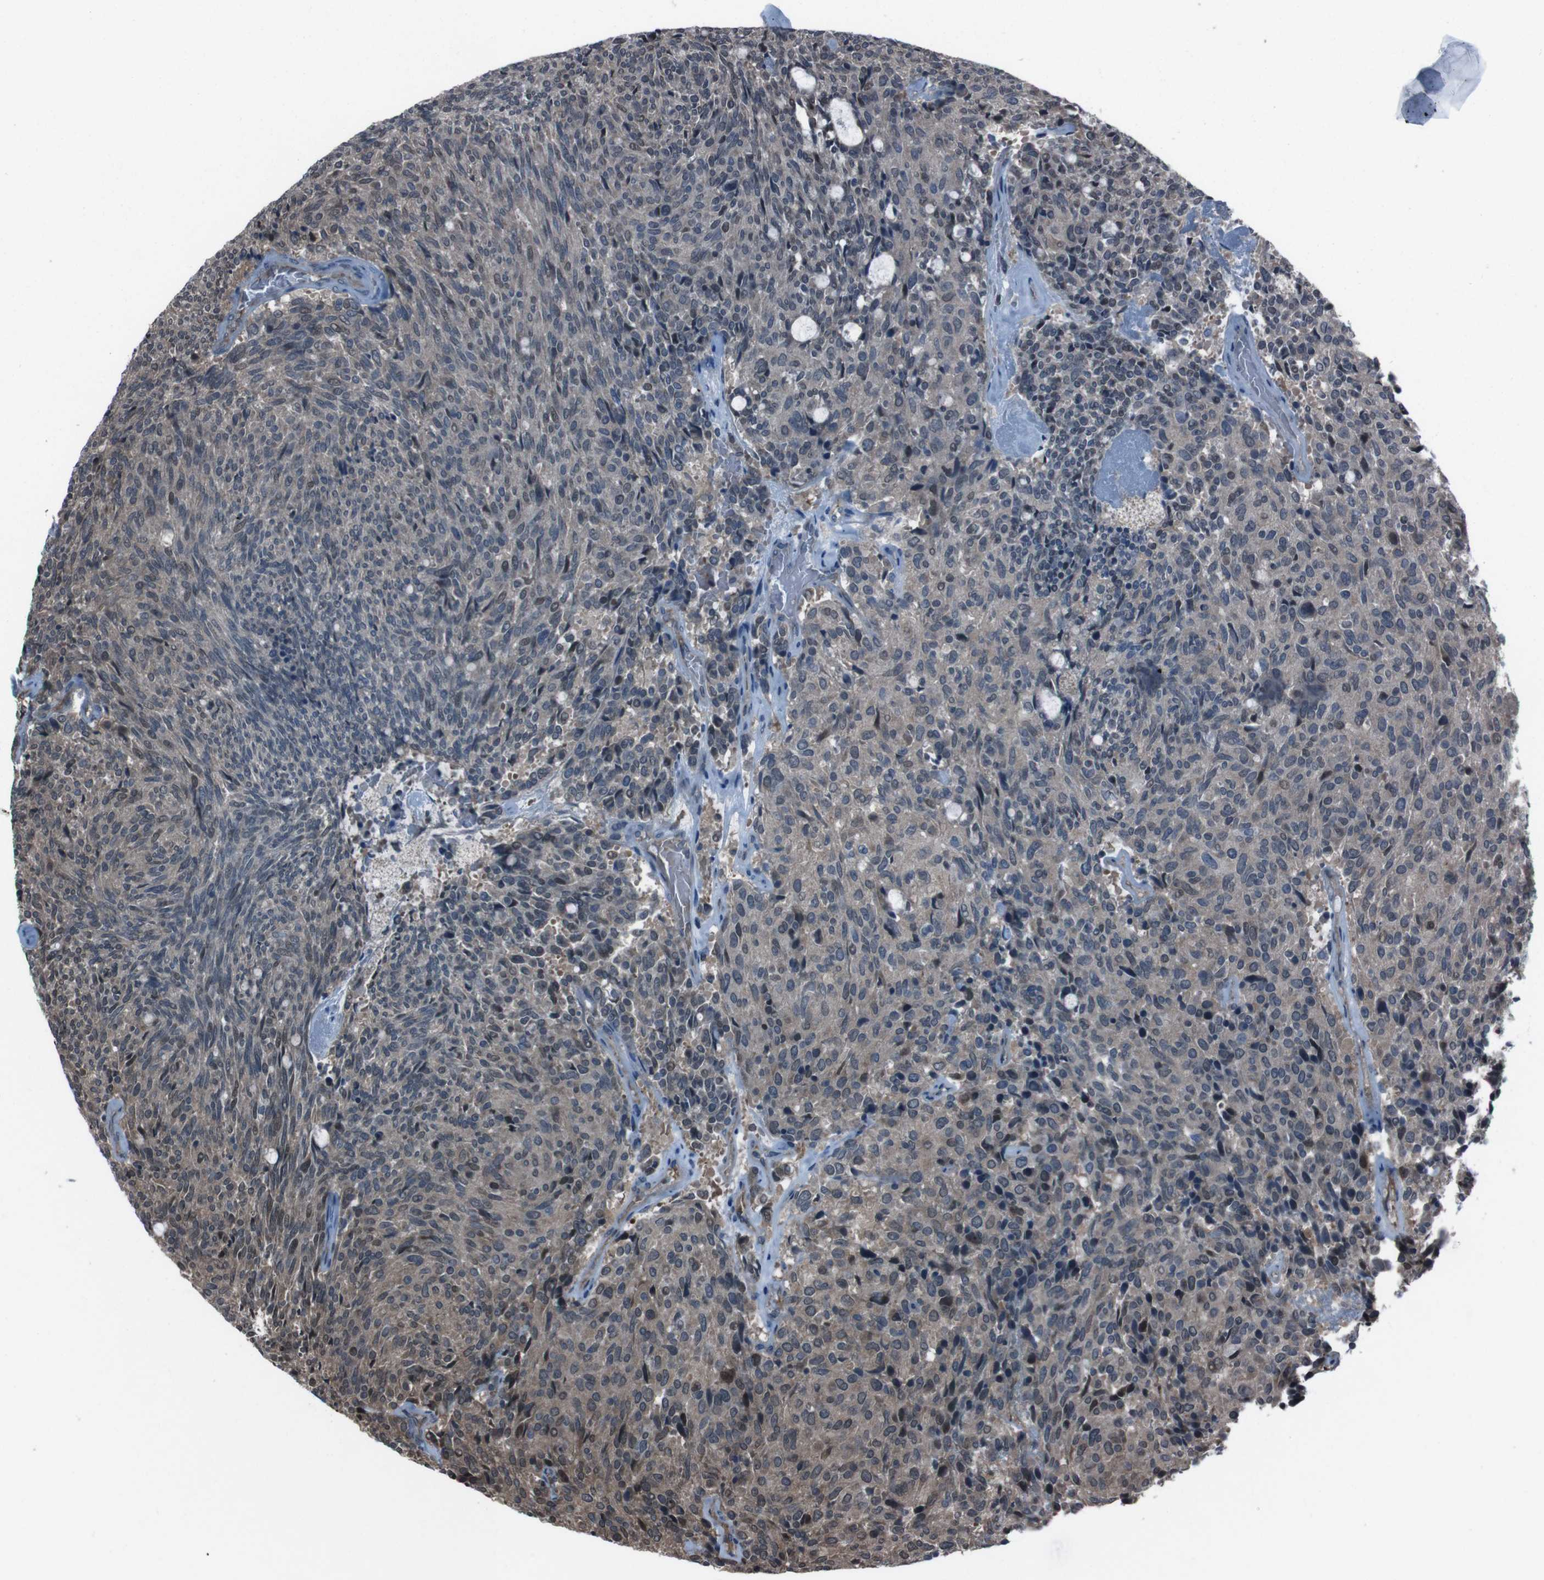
{"staining": {"intensity": "weak", "quantity": "25%-75%", "location": "cytoplasmic/membranous,nuclear"}, "tissue": "carcinoid", "cell_type": "Tumor cells", "image_type": "cancer", "snomed": [{"axis": "morphology", "description": "Carcinoid, malignant, NOS"}, {"axis": "topography", "description": "Pancreas"}], "caption": "Immunohistochemical staining of carcinoid shows low levels of weak cytoplasmic/membranous and nuclear positivity in about 25%-75% of tumor cells.", "gene": "SS18L1", "patient": {"sex": "female", "age": 54}}